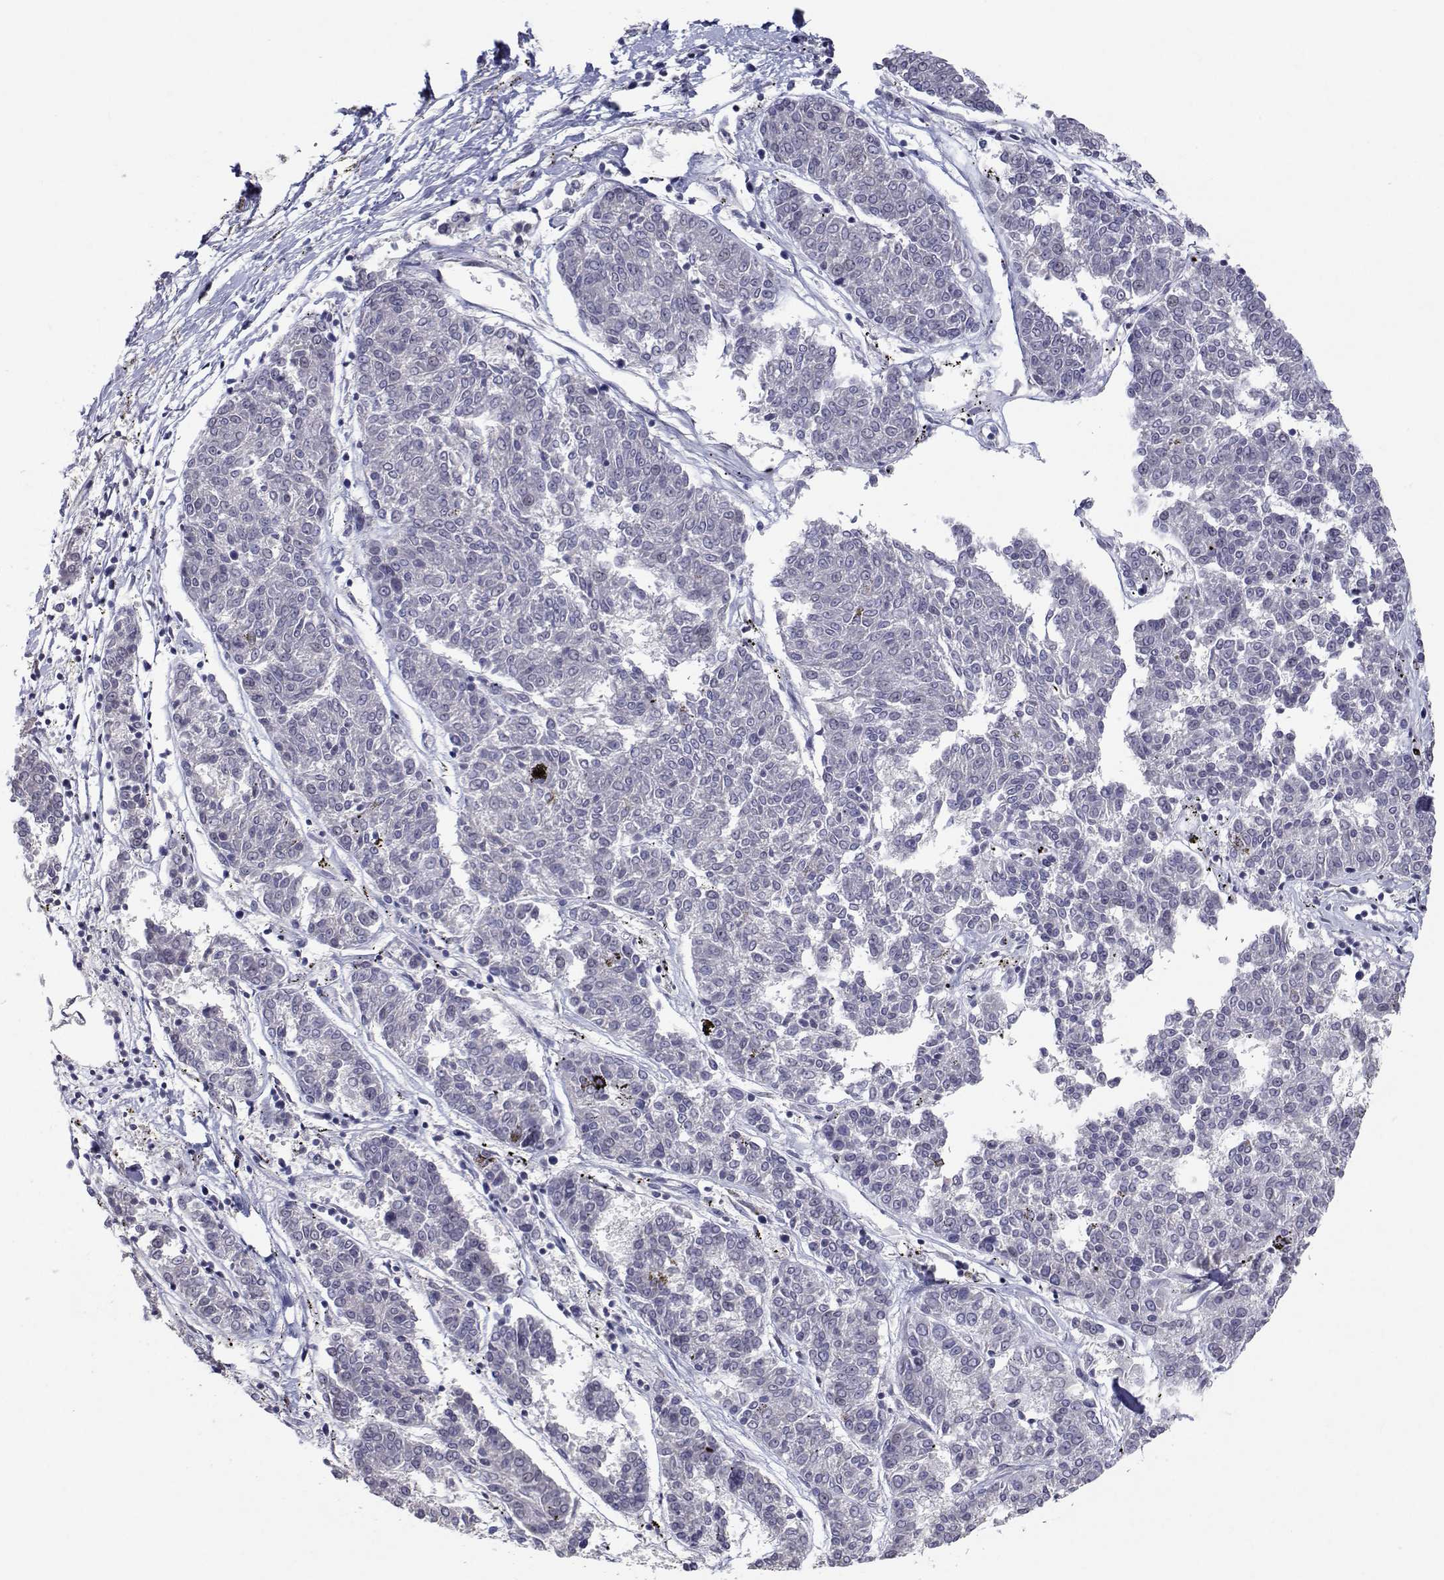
{"staining": {"intensity": "negative", "quantity": "none", "location": "none"}, "tissue": "melanoma", "cell_type": "Tumor cells", "image_type": "cancer", "snomed": [{"axis": "morphology", "description": "Malignant melanoma, NOS"}, {"axis": "topography", "description": "Skin"}], "caption": "High magnification brightfield microscopy of malignant melanoma stained with DAB (brown) and counterstained with hematoxylin (blue): tumor cells show no significant positivity.", "gene": "RBPJL", "patient": {"sex": "female", "age": 72}}